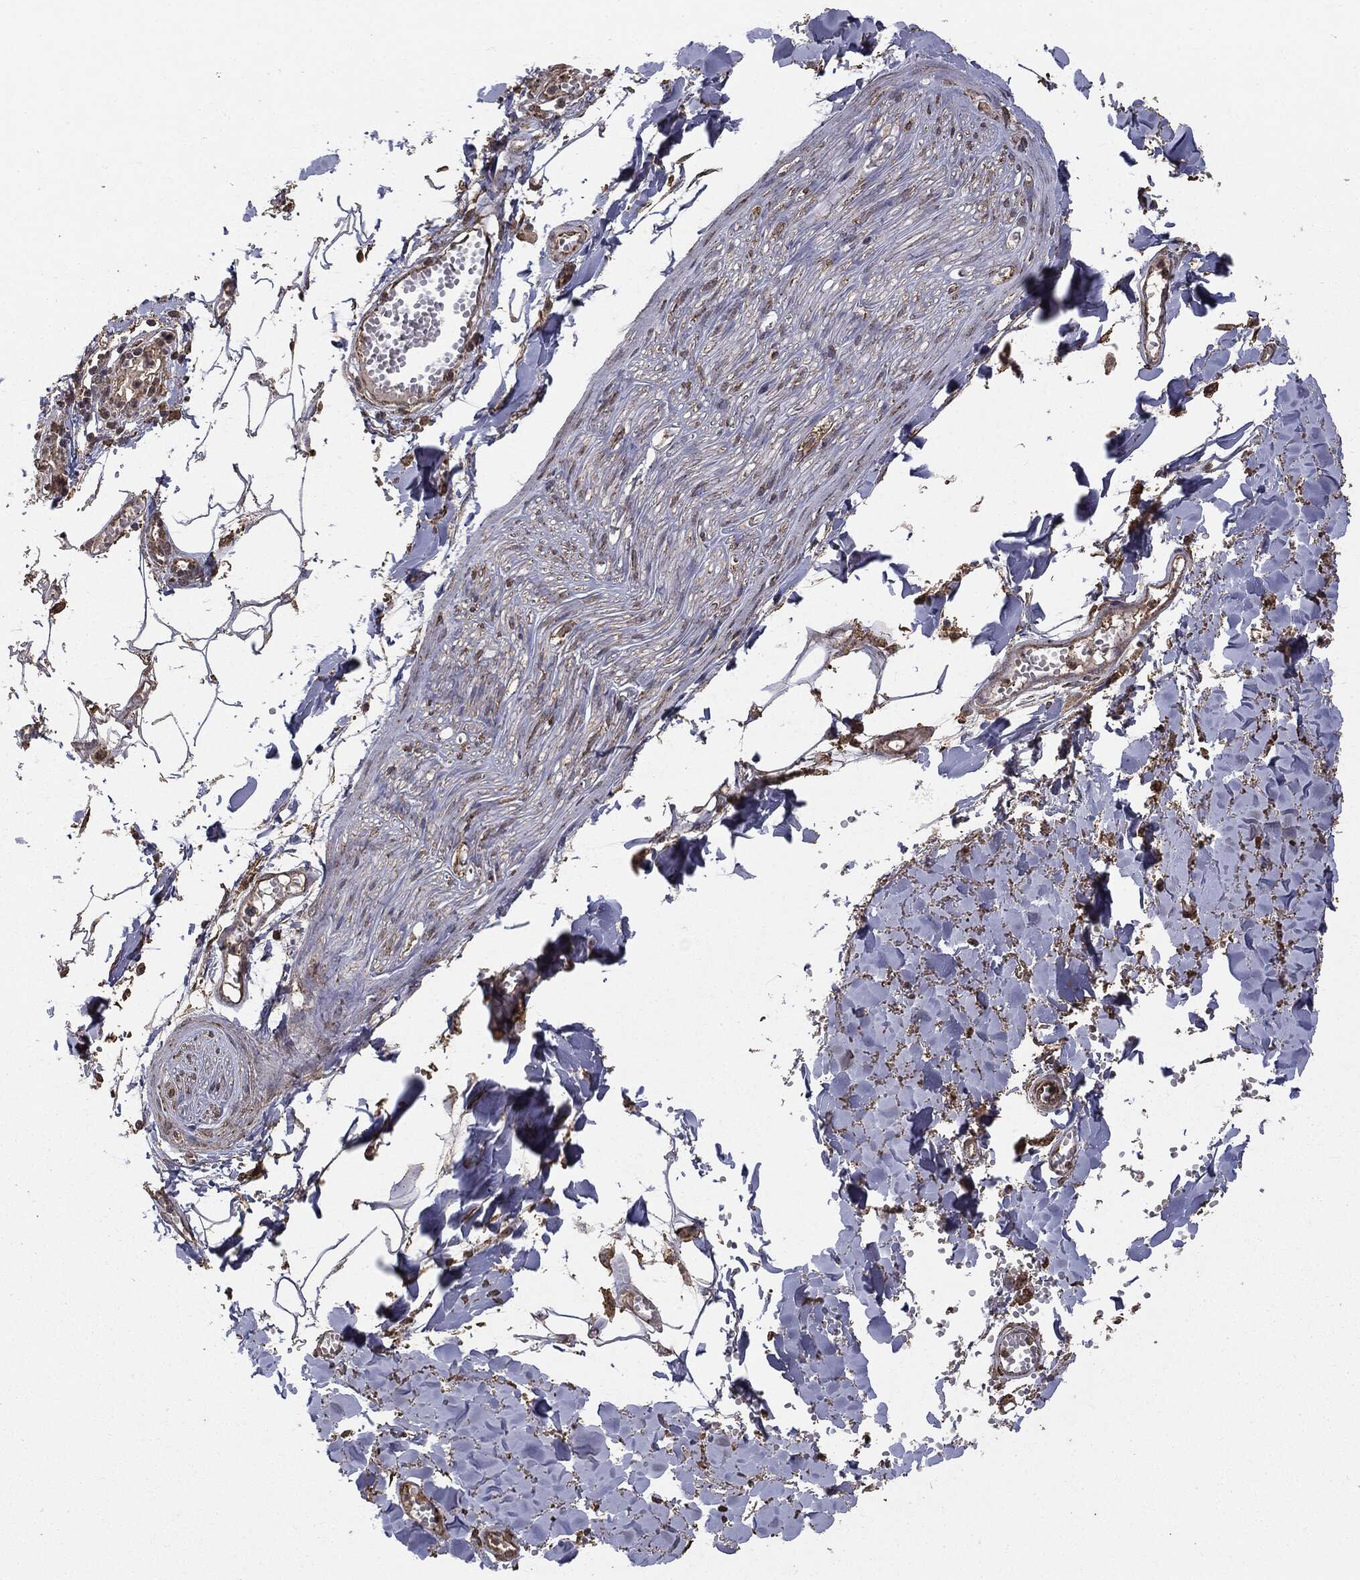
{"staining": {"intensity": "moderate", "quantity": "25%-75%", "location": "cytoplasmic/membranous"}, "tissue": "soft tissue", "cell_type": "Fibroblasts", "image_type": "normal", "snomed": [{"axis": "morphology", "description": "Normal tissue, NOS"}, {"axis": "morphology", "description": "Squamous cell carcinoma, NOS"}, {"axis": "topography", "description": "Cartilage tissue"}, {"axis": "topography", "description": "Lung"}], "caption": "Approximately 25%-75% of fibroblasts in benign soft tissue display moderate cytoplasmic/membranous protein expression as visualized by brown immunohistochemical staining.", "gene": "MTOR", "patient": {"sex": "male", "age": 66}}